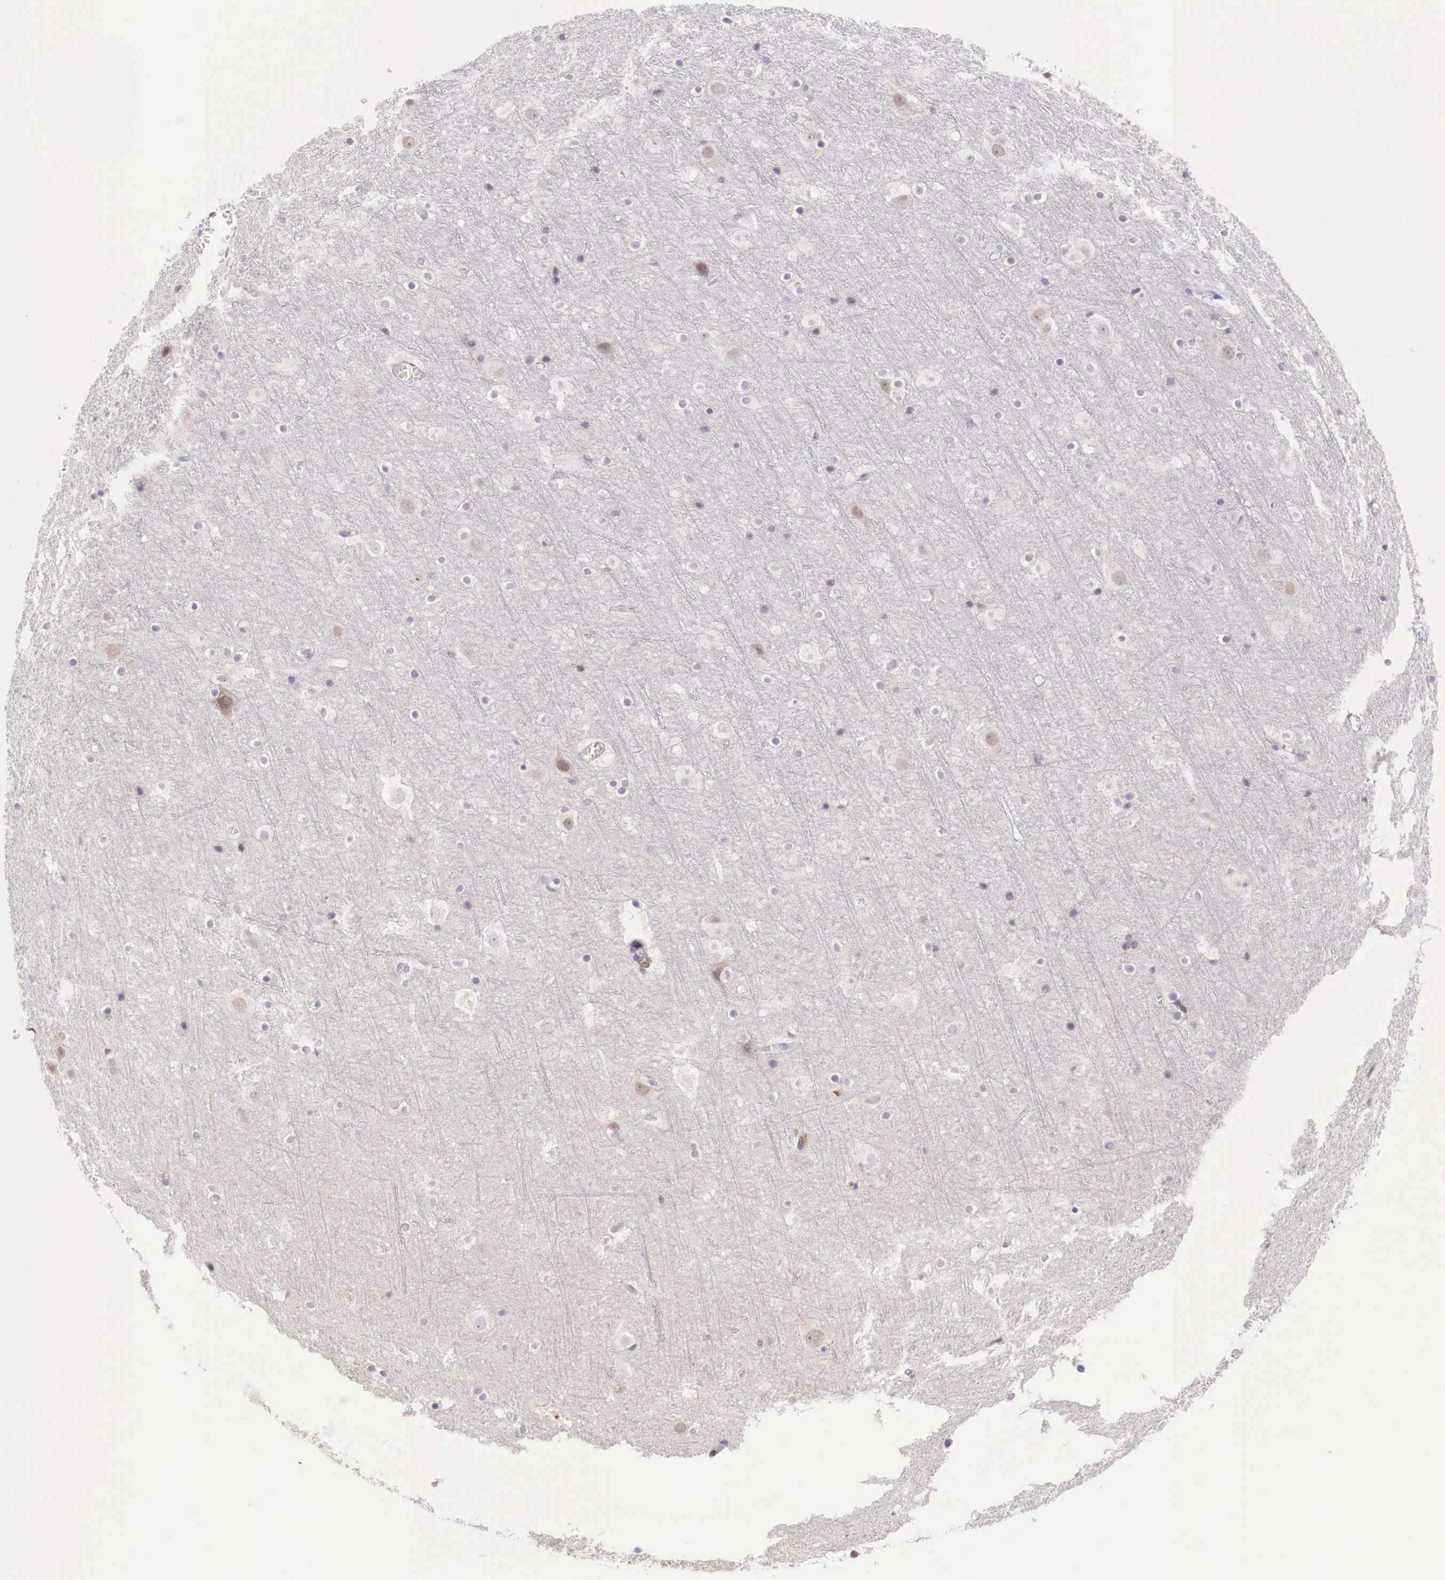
{"staining": {"intensity": "moderate", "quantity": "<25%", "location": "cytoplasmic/membranous"}, "tissue": "cerebral cortex", "cell_type": "Endothelial cells", "image_type": "normal", "snomed": [{"axis": "morphology", "description": "Normal tissue, NOS"}, {"axis": "topography", "description": "Cerebral cortex"}], "caption": "Endothelial cells display low levels of moderate cytoplasmic/membranous expression in approximately <25% of cells in unremarkable cerebral cortex.", "gene": "XPNPEP2", "patient": {"sex": "male", "age": 45}}